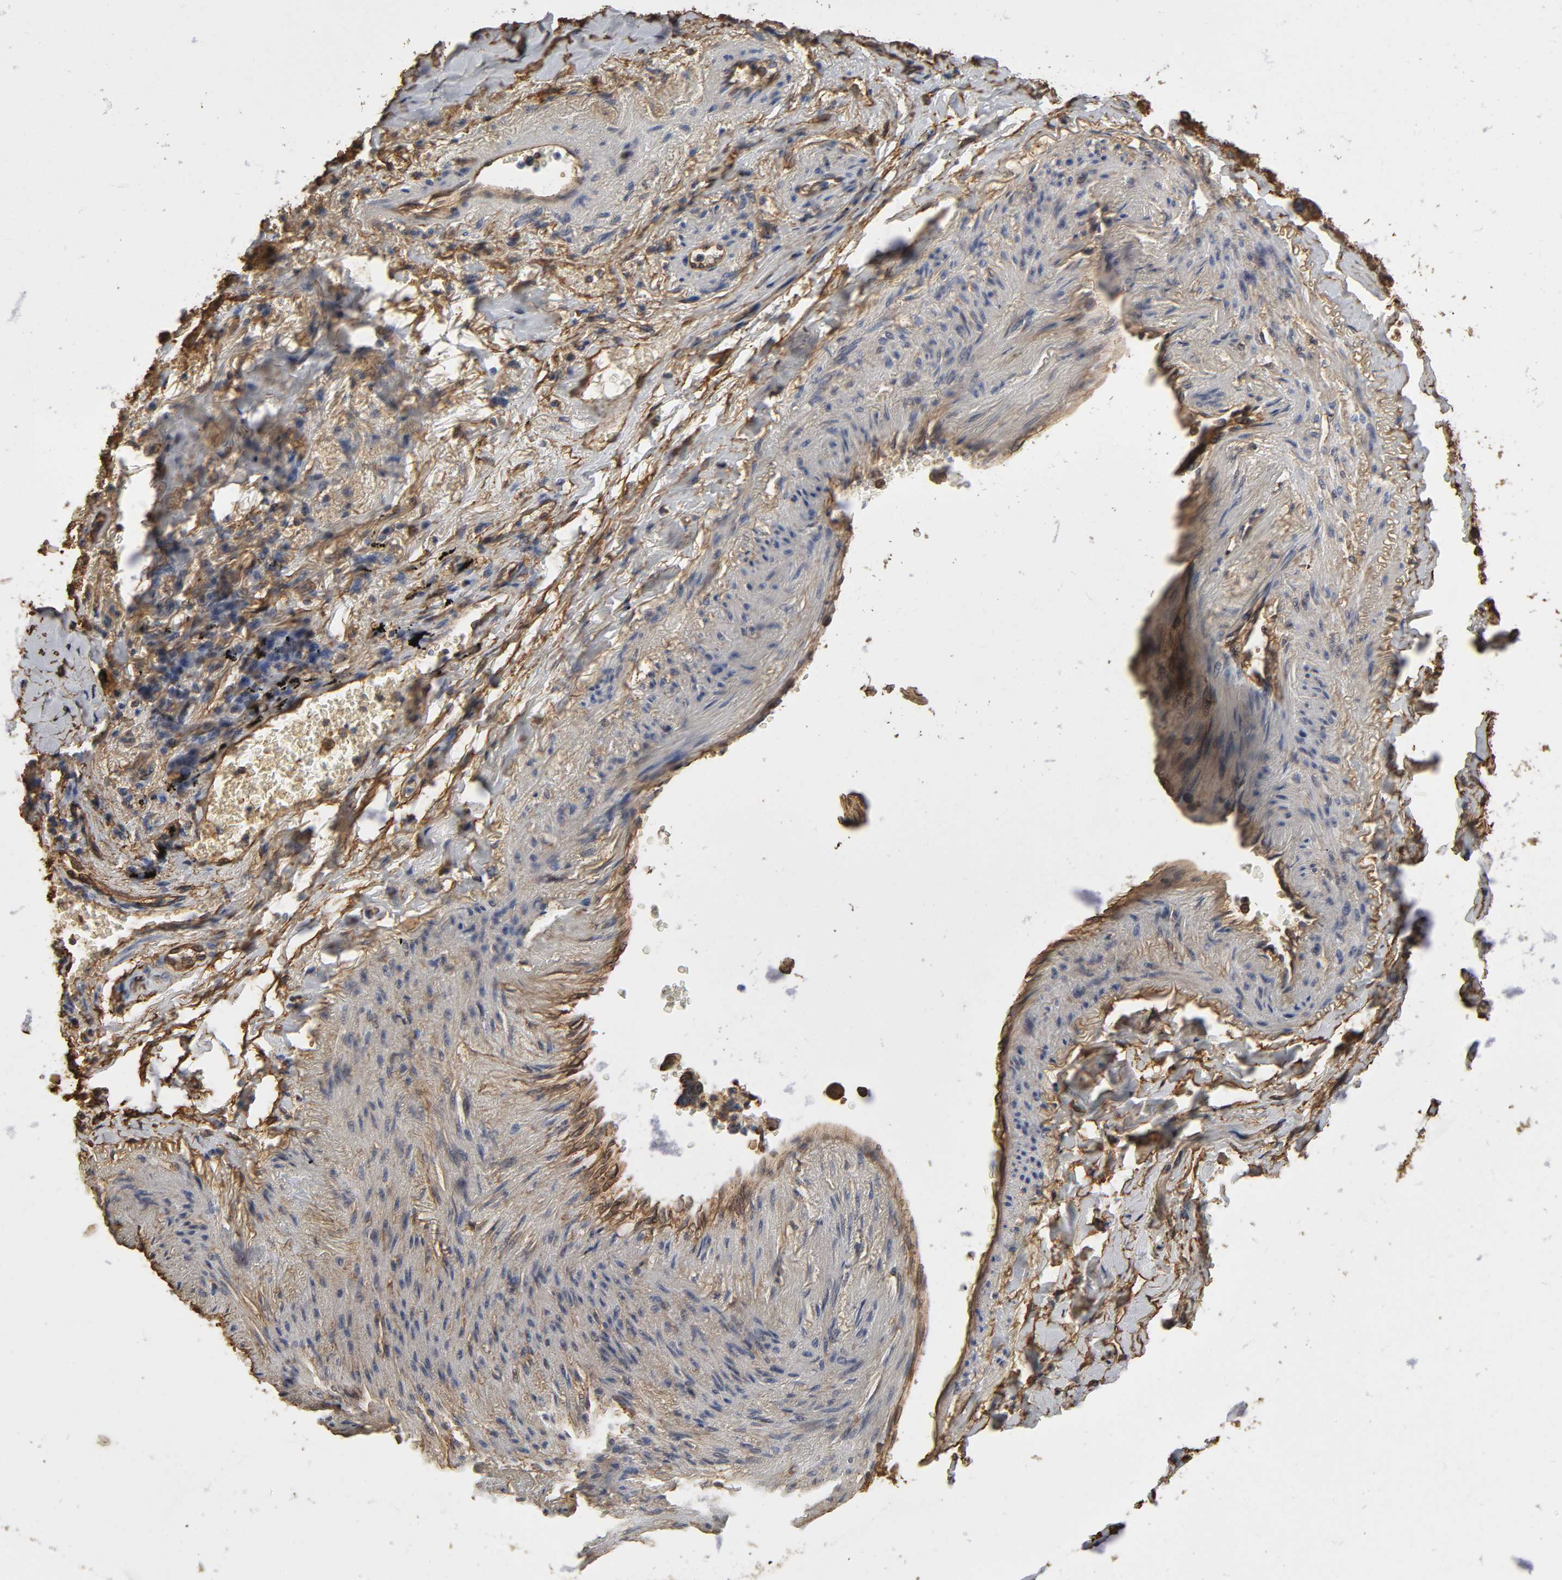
{"staining": {"intensity": "weak", "quantity": "25%-75%", "location": "cytoplasmic/membranous"}, "tissue": "lung cancer", "cell_type": "Tumor cells", "image_type": "cancer", "snomed": [{"axis": "morphology", "description": "Adenocarcinoma, NOS"}, {"axis": "topography", "description": "Lung"}], "caption": "Human lung cancer (adenocarcinoma) stained for a protein (brown) demonstrates weak cytoplasmic/membranous positive positivity in about 25%-75% of tumor cells.", "gene": "ANXA2", "patient": {"sex": "female", "age": 64}}